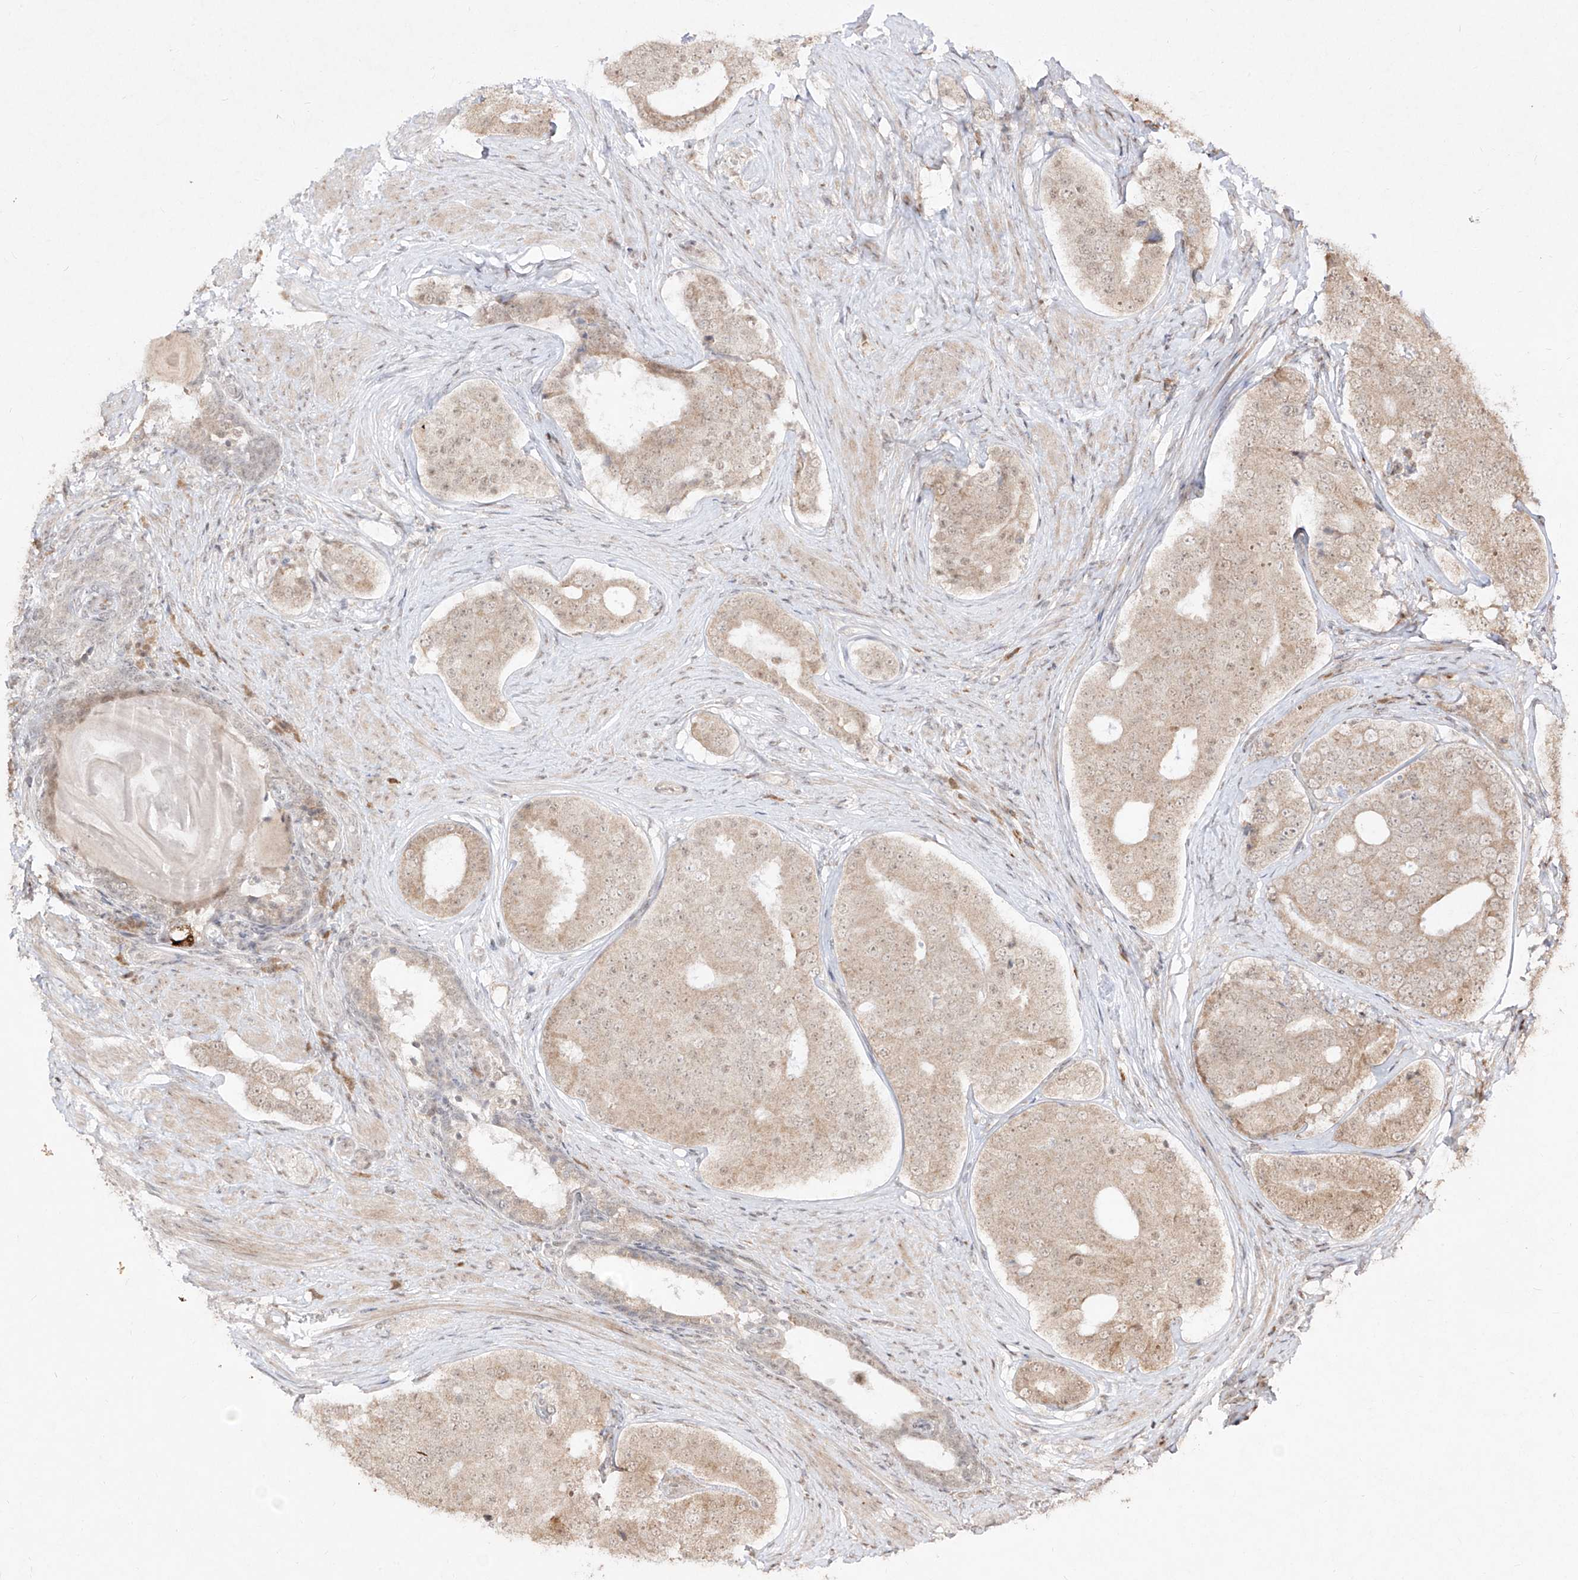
{"staining": {"intensity": "weak", "quantity": ">75%", "location": "cytoplasmic/membranous"}, "tissue": "prostate cancer", "cell_type": "Tumor cells", "image_type": "cancer", "snomed": [{"axis": "morphology", "description": "Adenocarcinoma, High grade"}, {"axis": "topography", "description": "Prostate"}], "caption": "Prostate cancer tissue shows weak cytoplasmic/membranous staining in approximately >75% of tumor cells", "gene": "SNRNP27", "patient": {"sex": "male", "age": 56}}